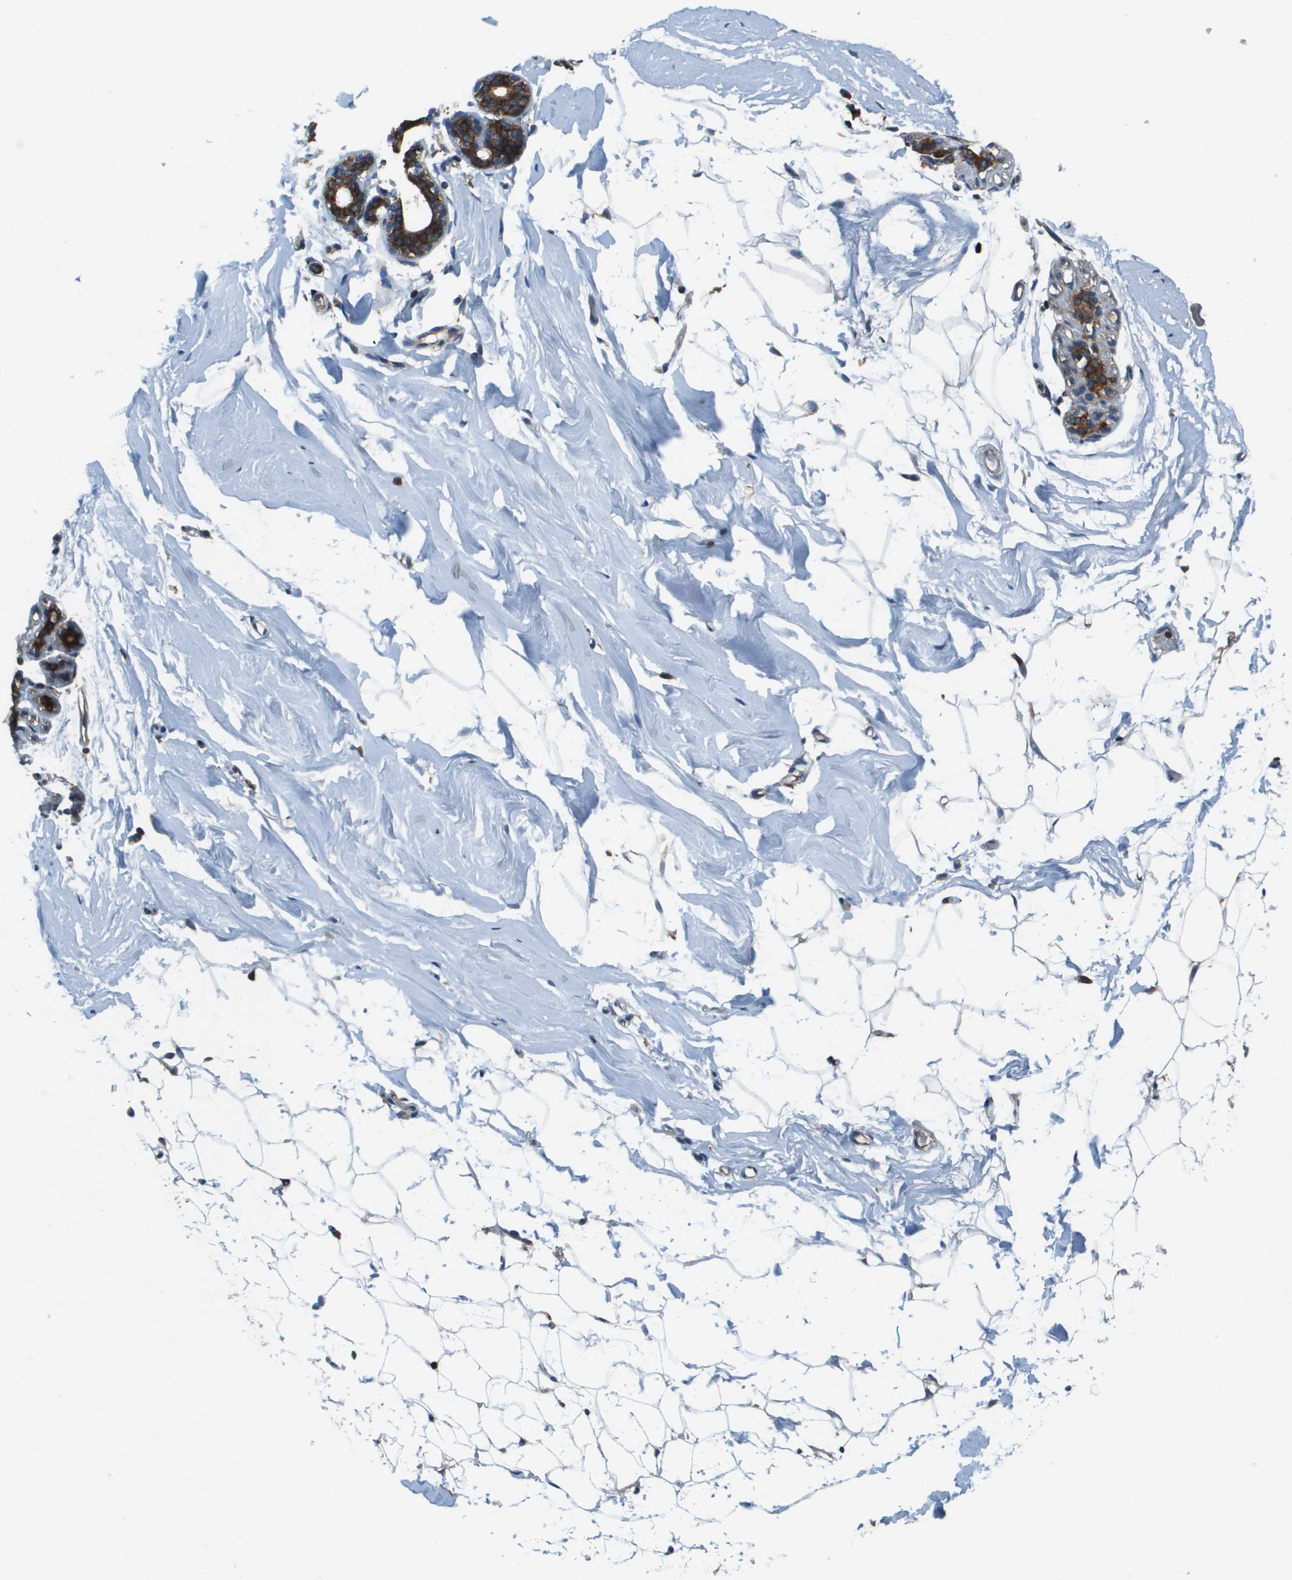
{"staining": {"intensity": "weak", "quantity": "25%-75%", "location": "cytoplasmic/membranous"}, "tissue": "adipose tissue", "cell_type": "Adipocytes", "image_type": "normal", "snomed": [{"axis": "morphology", "description": "Normal tissue, NOS"}, {"axis": "topography", "description": "Breast"}, {"axis": "topography", "description": "Soft tissue"}], "caption": "This photomicrograph demonstrates immunohistochemistry staining of benign human adipose tissue, with low weak cytoplasmic/membranous positivity in about 25%-75% of adipocytes.", "gene": "ARFGAP2", "patient": {"sex": "female", "age": 75}}